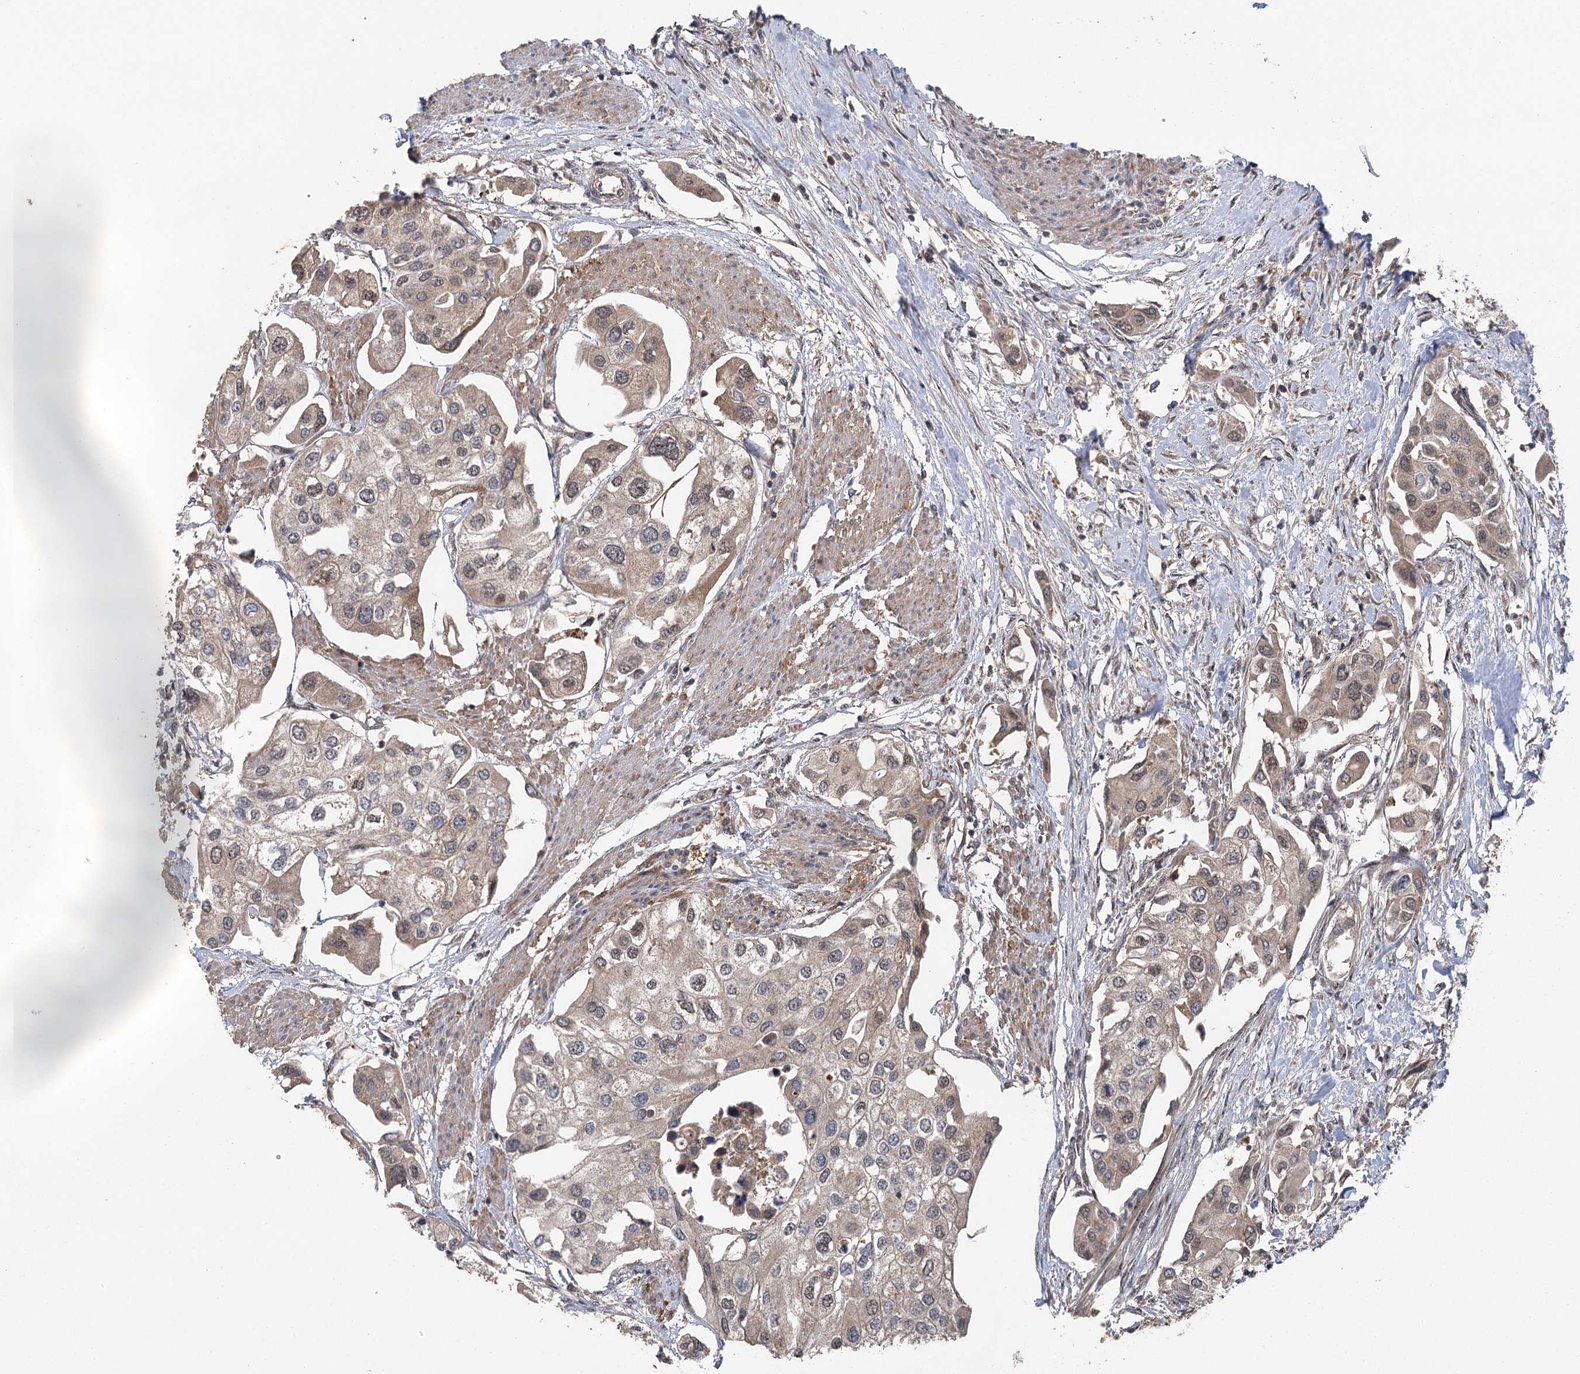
{"staining": {"intensity": "weak", "quantity": "<25%", "location": "cytoplasmic/membranous"}, "tissue": "urothelial cancer", "cell_type": "Tumor cells", "image_type": "cancer", "snomed": [{"axis": "morphology", "description": "Urothelial carcinoma, High grade"}, {"axis": "topography", "description": "Urinary bladder"}], "caption": "The histopathology image displays no significant positivity in tumor cells of urothelial cancer.", "gene": "C12orf4", "patient": {"sex": "male", "age": 64}}